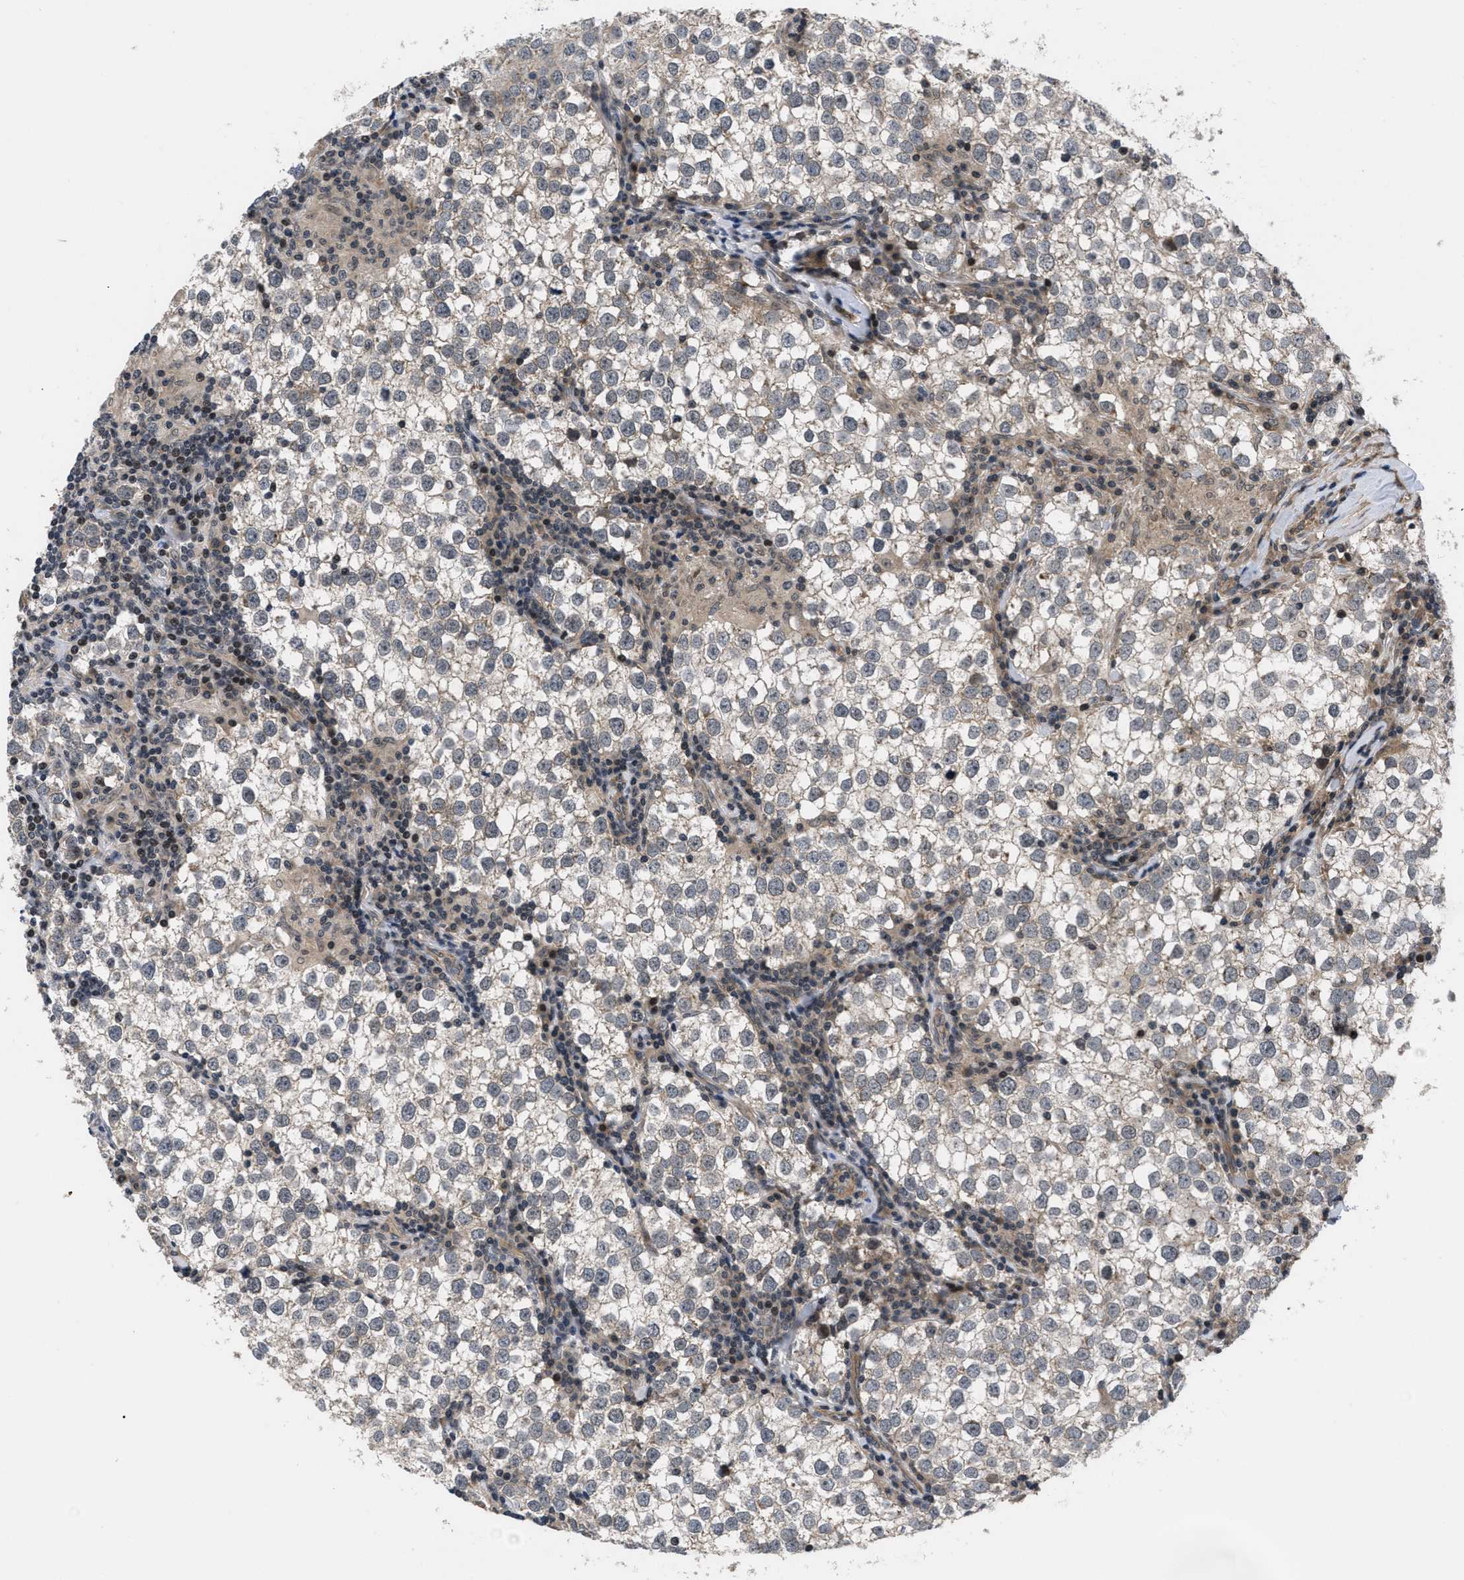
{"staining": {"intensity": "weak", "quantity": "<25%", "location": "cytoplasmic/membranous"}, "tissue": "testis cancer", "cell_type": "Tumor cells", "image_type": "cancer", "snomed": [{"axis": "morphology", "description": "Seminoma, NOS"}, {"axis": "morphology", "description": "Carcinoma, Embryonal, NOS"}, {"axis": "topography", "description": "Testis"}], "caption": "DAB immunohistochemical staining of embryonal carcinoma (testis) reveals no significant staining in tumor cells.", "gene": "DNAJC14", "patient": {"sex": "male", "age": 36}}